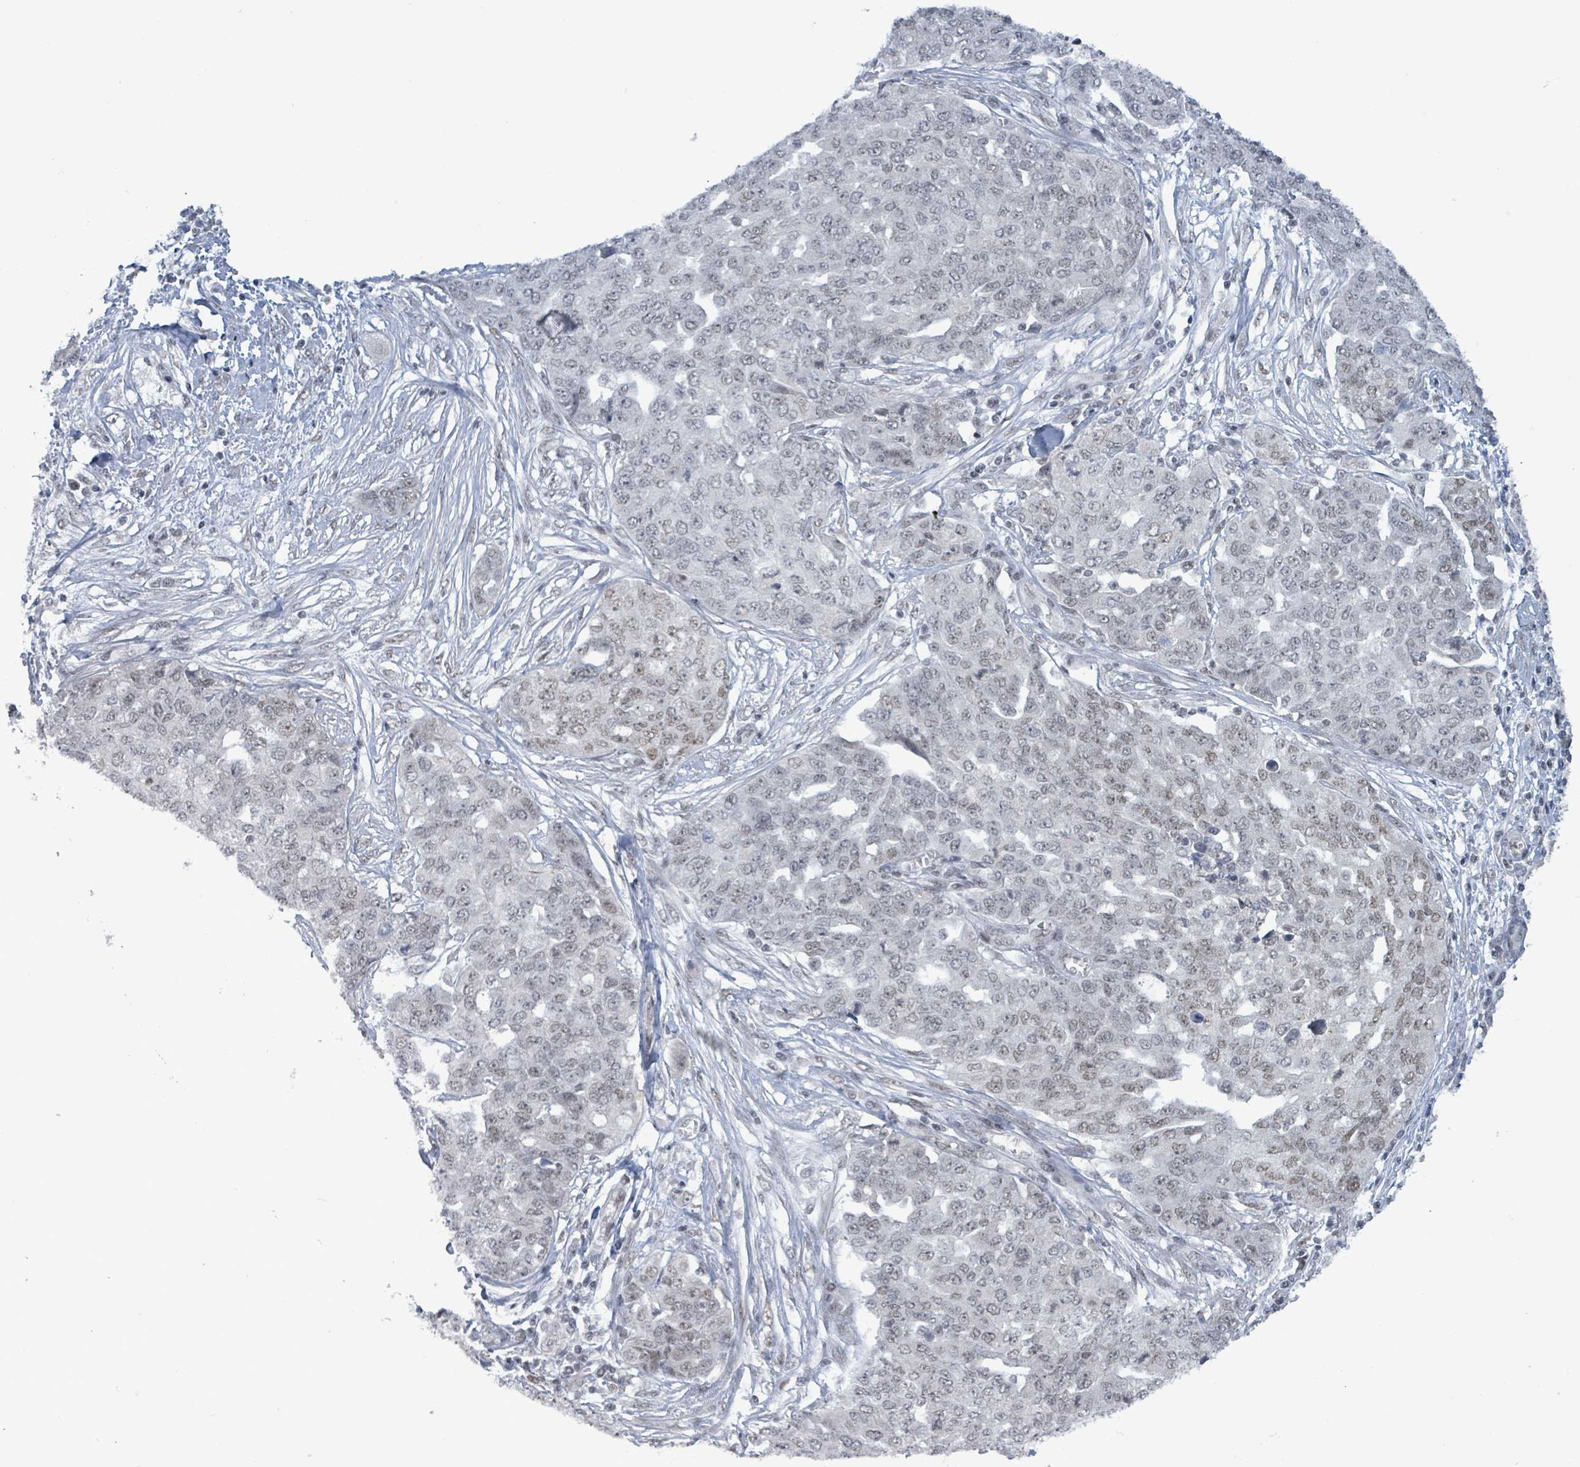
{"staining": {"intensity": "negative", "quantity": "none", "location": "none"}, "tissue": "ovarian cancer", "cell_type": "Tumor cells", "image_type": "cancer", "snomed": [{"axis": "morphology", "description": "Cystadenocarcinoma, serous, NOS"}, {"axis": "topography", "description": "Soft tissue"}, {"axis": "topography", "description": "Ovary"}], "caption": "This is an immunohistochemistry (IHC) image of ovarian cancer. There is no positivity in tumor cells.", "gene": "BANP", "patient": {"sex": "female", "age": 57}}